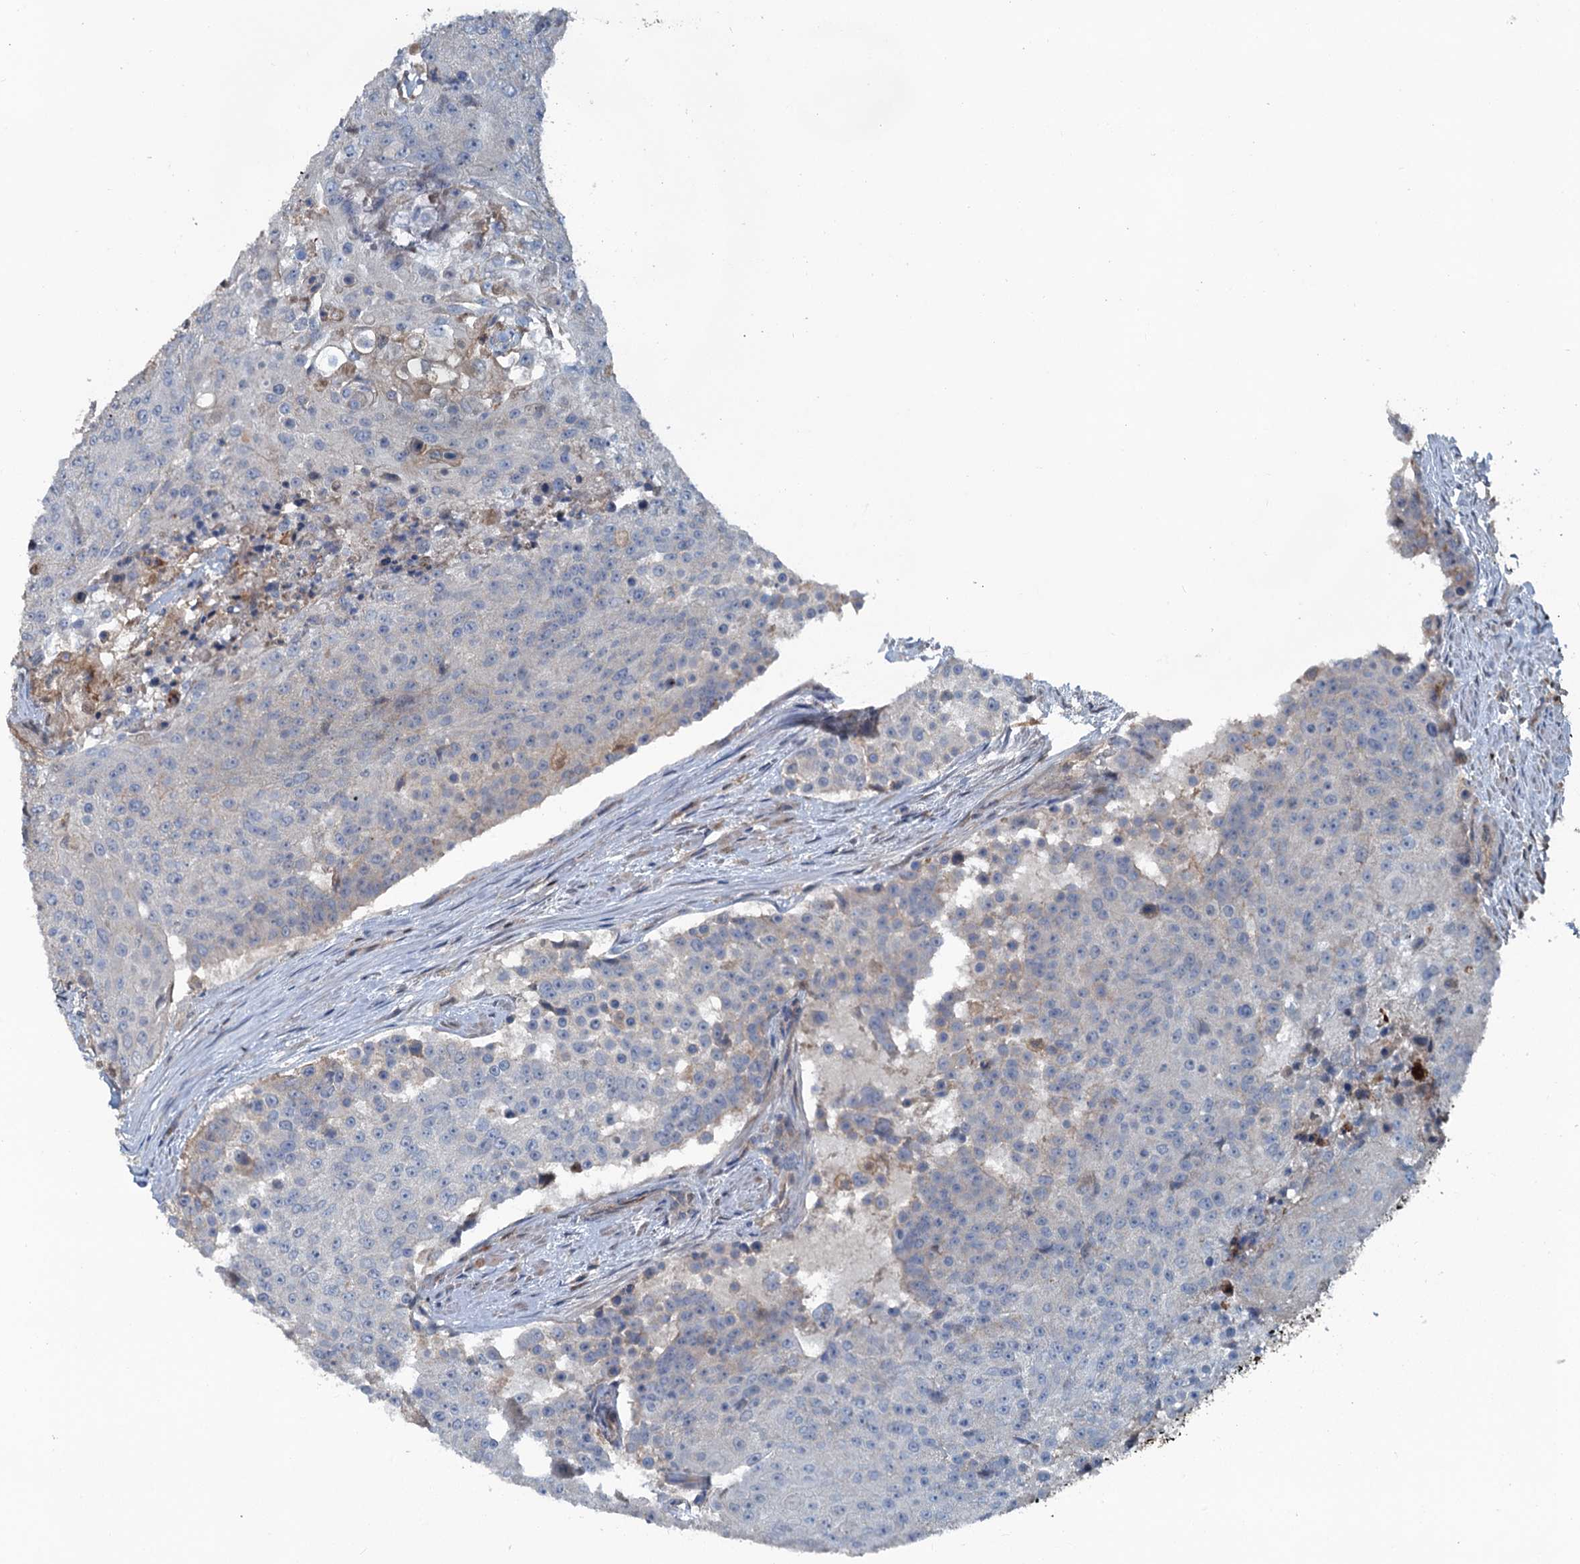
{"staining": {"intensity": "negative", "quantity": "none", "location": "none"}, "tissue": "urothelial cancer", "cell_type": "Tumor cells", "image_type": "cancer", "snomed": [{"axis": "morphology", "description": "Urothelial carcinoma, High grade"}, {"axis": "topography", "description": "Urinary bladder"}], "caption": "Immunohistochemical staining of human high-grade urothelial carcinoma exhibits no significant expression in tumor cells.", "gene": "TEDC1", "patient": {"sex": "female", "age": 63}}